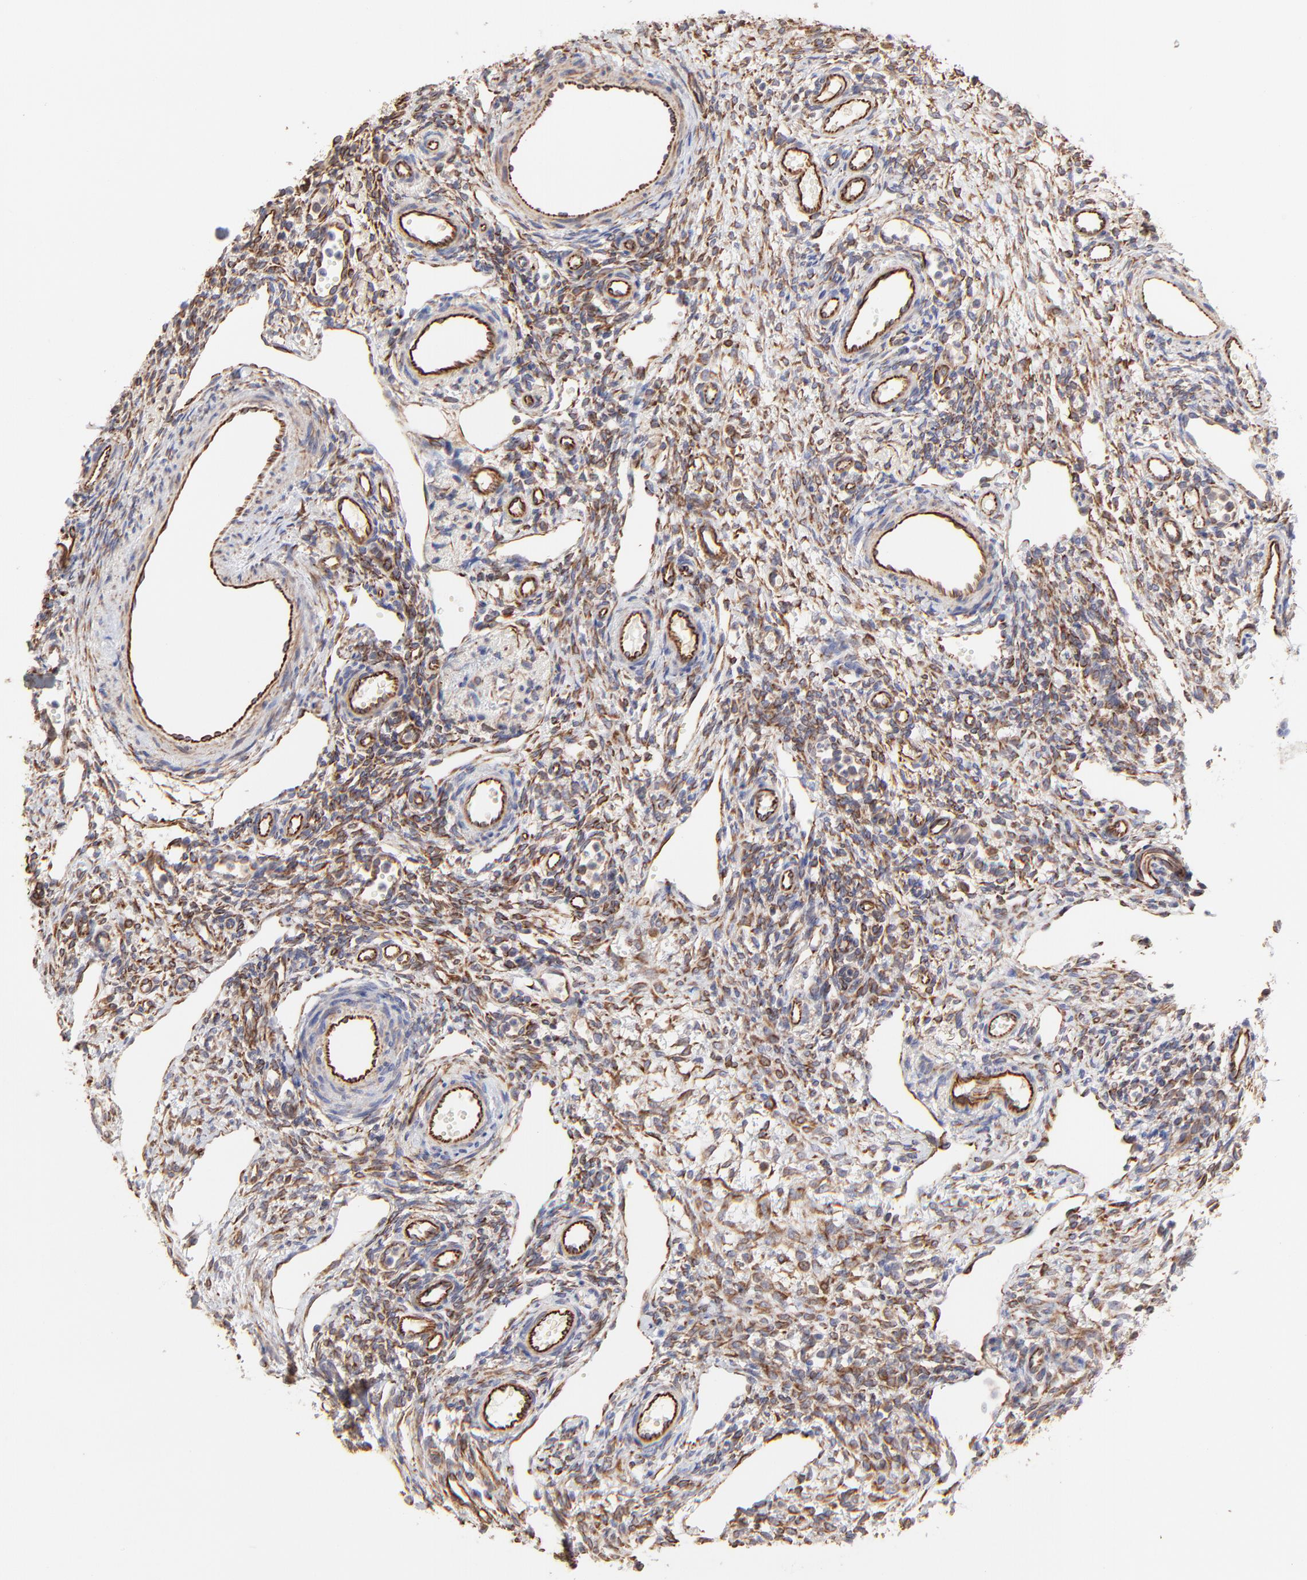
{"staining": {"intensity": "weak", "quantity": "25%-75%", "location": "cytoplasmic/membranous"}, "tissue": "ovary", "cell_type": "Ovarian stroma cells", "image_type": "normal", "snomed": [{"axis": "morphology", "description": "Normal tissue, NOS"}, {"axis": "topography", "description": "Ovary"}], "caption": "Immunohistochemistry (IHC) (DAB) staining of normal ovary displays weak cytoplasmic/membranous protein positivity in about 25%-75% of ovarian stroma cells.", "gene": "COX8C", "patient": {"sex": "female", "age": 33}}